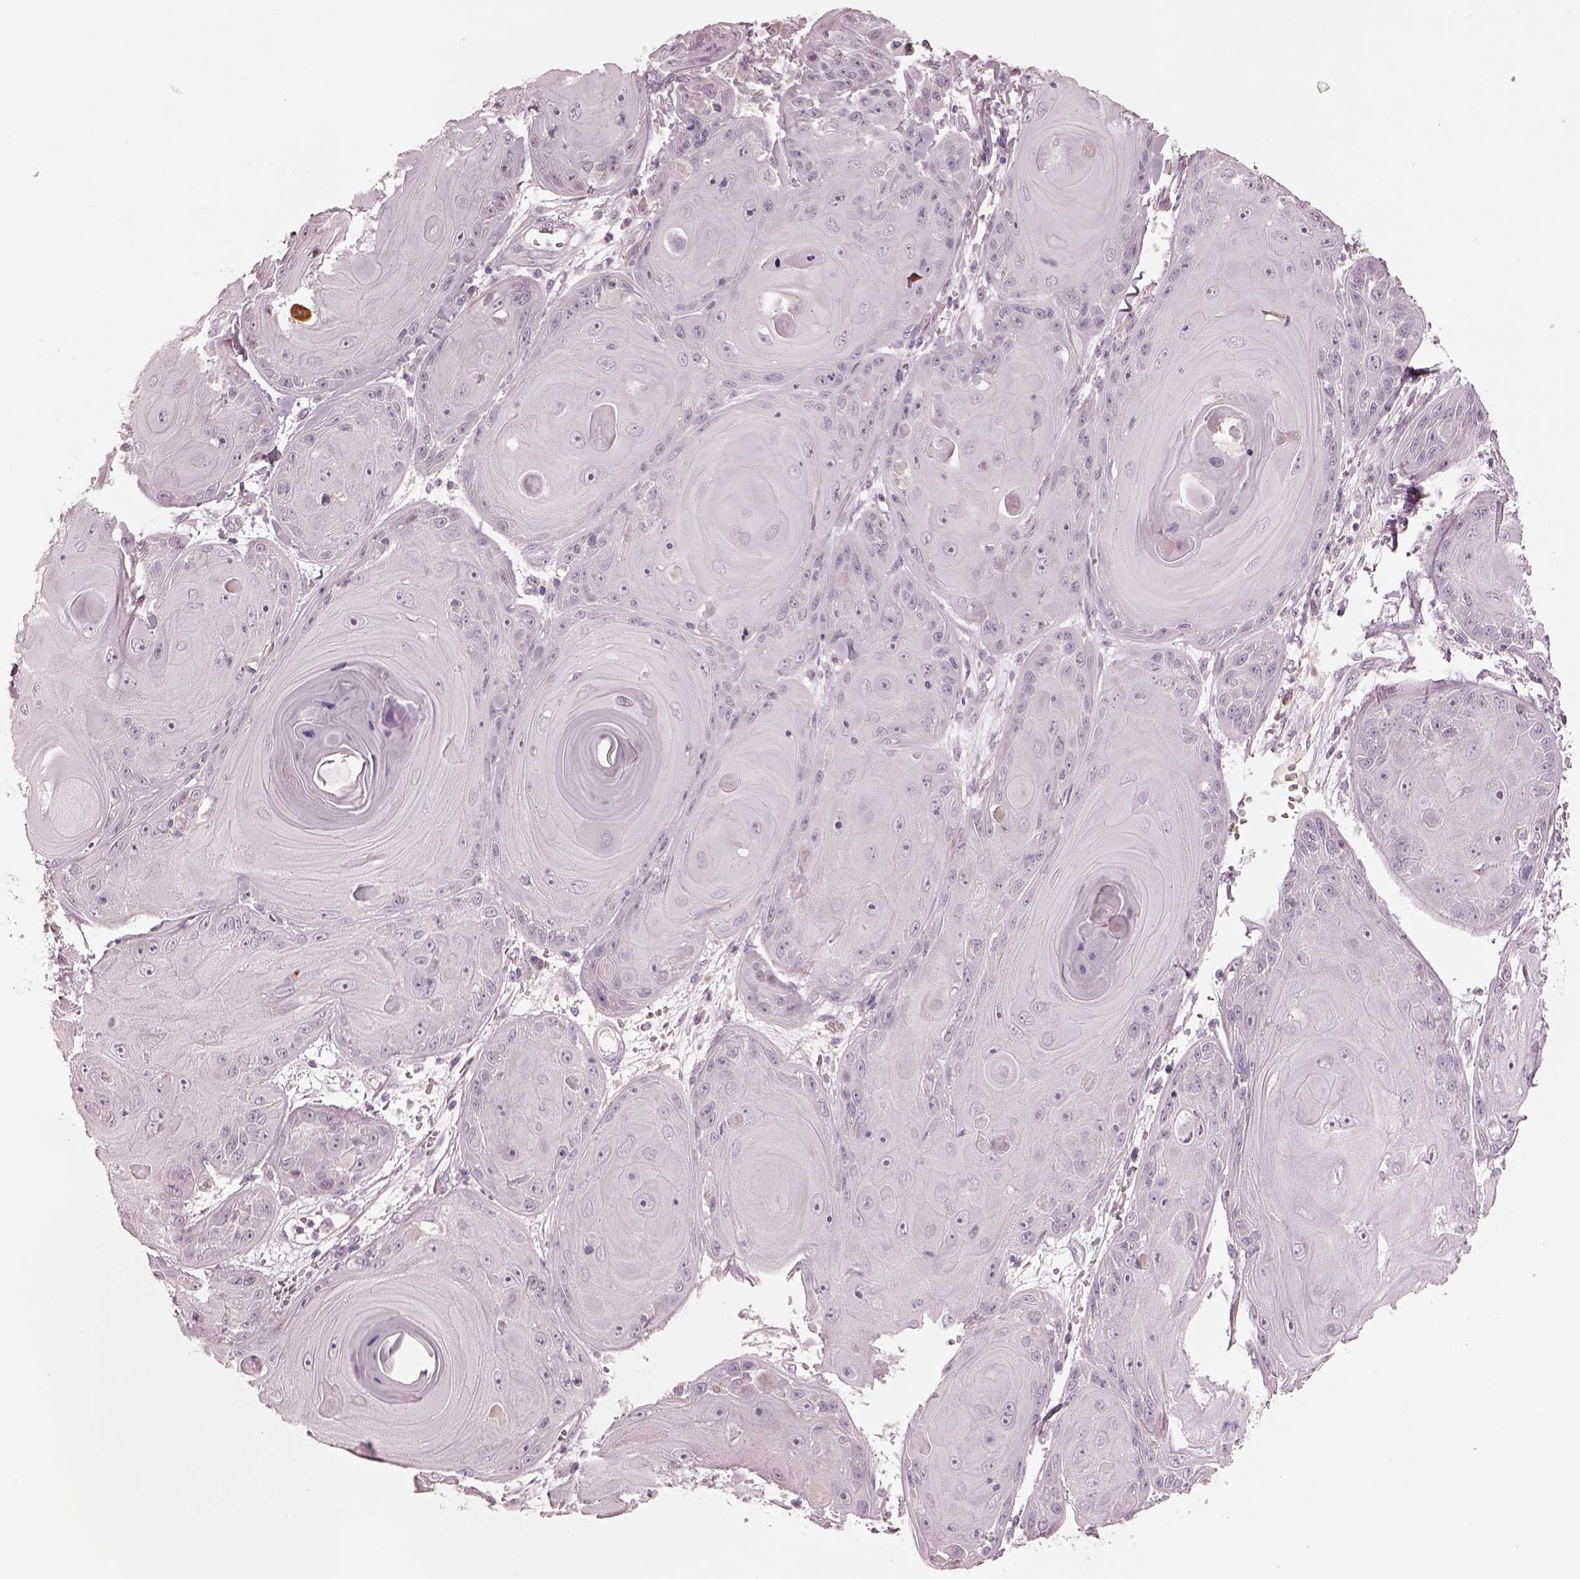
{"staining": {"intensity": "negative", "quantity": "none", "location": "none"}, "tissue": "skin cancer", "cell_type": "Tumor cells", "image_type": "cancer", "snomed": [{"axis": "morphology", "description": "Squamous cell carcinoma, NOS"}, {"axis": "topography", "description": "Skin"}, {"axis": "topography", "description": "Vulva"}], "caption": "This is a histopathology image of IHC staining of skin cancer (squamous cell carcinoma), which shows no positivity in tumor cells. (DAB immunohistochemistry (IHC) visualized using brightfield microscopy, high magnification).", "gene": "SPATA6L", "patient": {"sex": "female", "age": 85}}